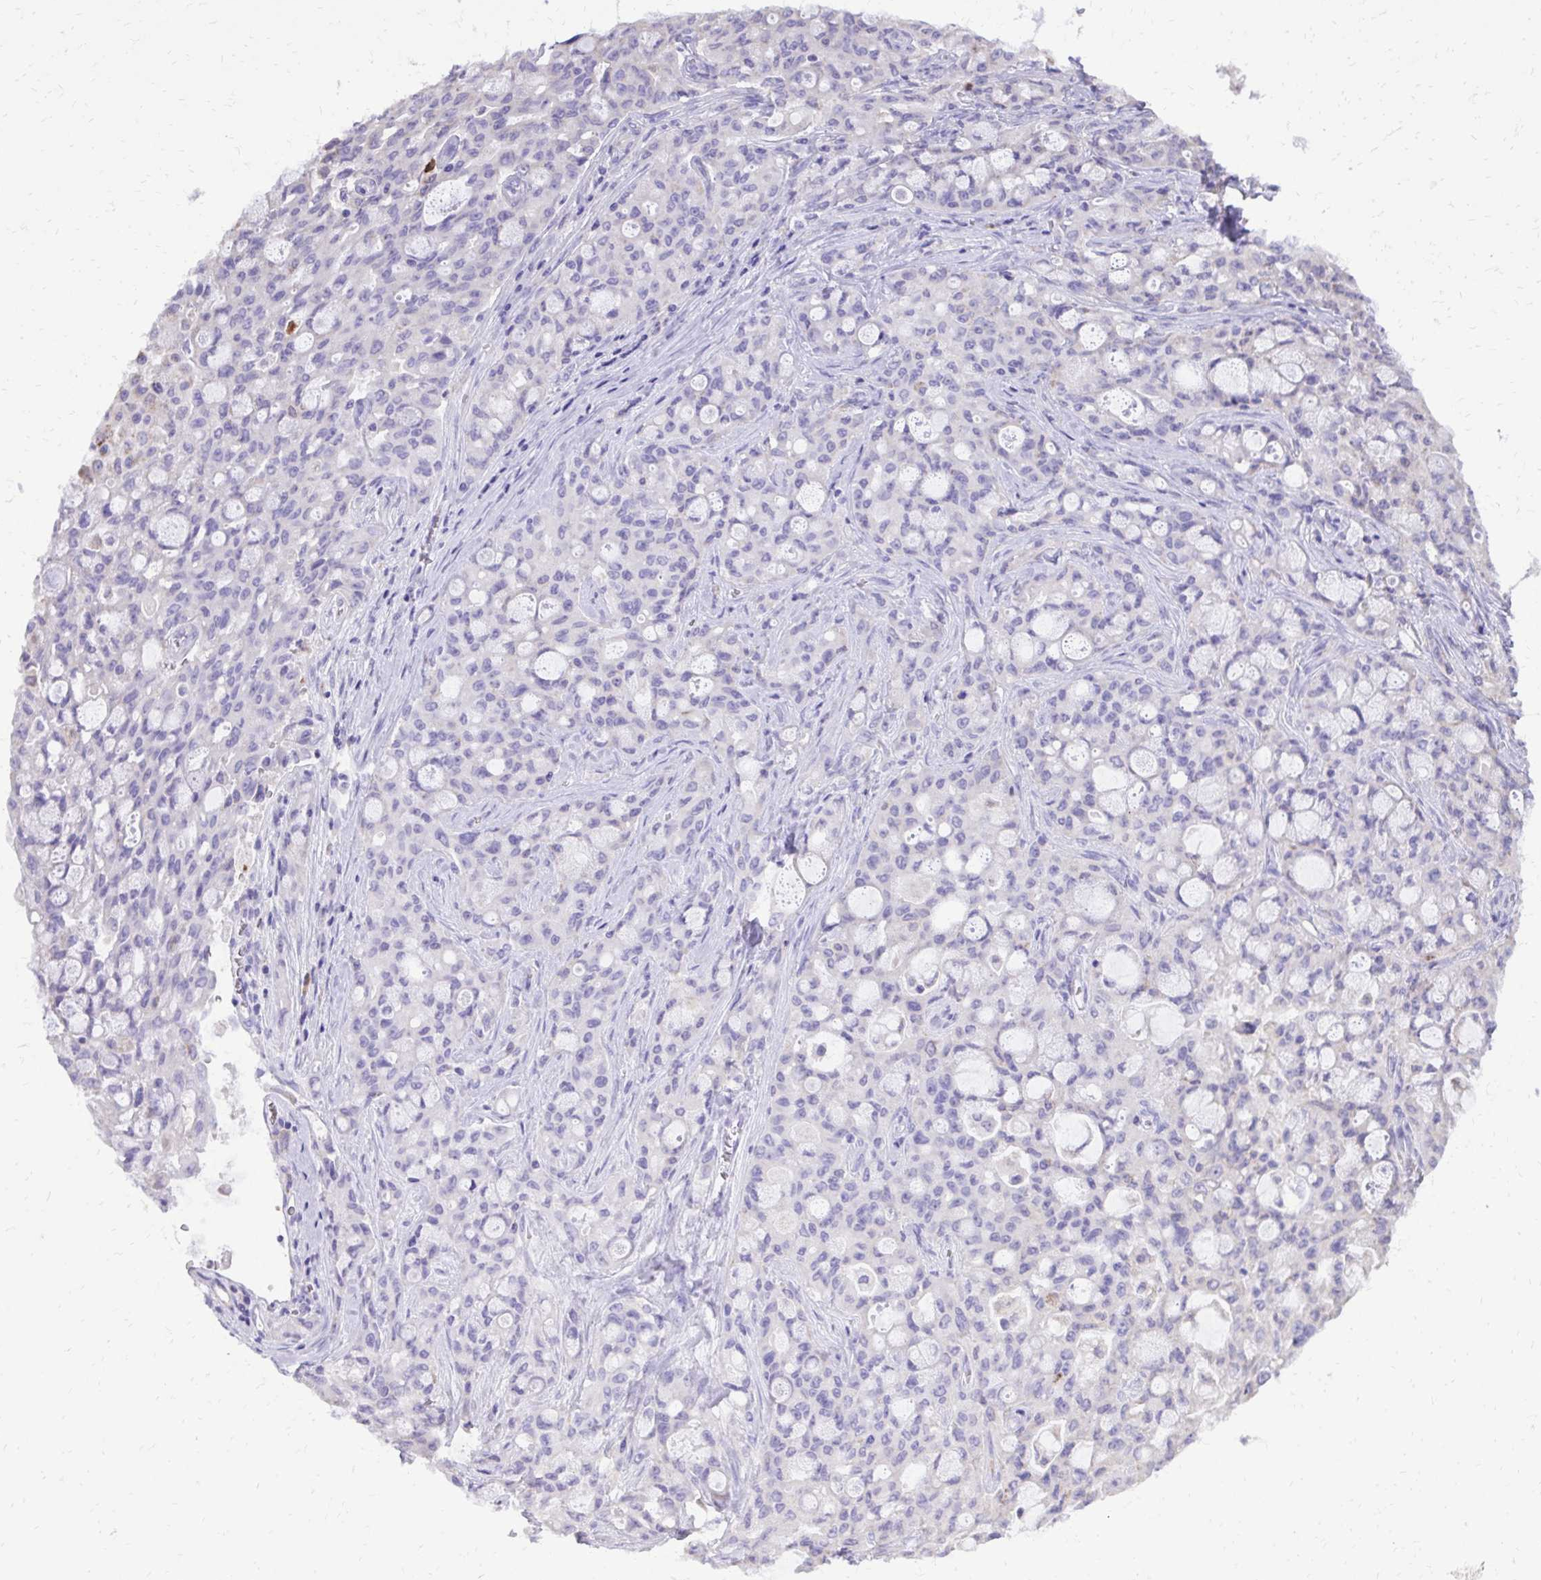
{"staining": {"intensity": "negative", "quantity": "none", "location": "none"}, "tissue": "lung cancer", "cell_type": "Tumor cells", "image_type": "cancer", "snomed": [{"axis": "morphology", "description": "Adenocarcinoma, NOS"}, {"axis": "topography", "description": "Lung"}], "caption": "High magnification brightfield microscopy of lung cancer (adenocarcinoma) stained with DAB (3,3'-diaminobenzidine) (brown) and counterstained with hematoxylin (blue): tumor cells show no significant expression. The staining was performed using DAB to visualize the protein expression in brown, while the nuclei were stained in blue with hematoxylin (Magnification: 20x).", "gene": "CAT", "patient": {"sex": "female", "age": 44}}